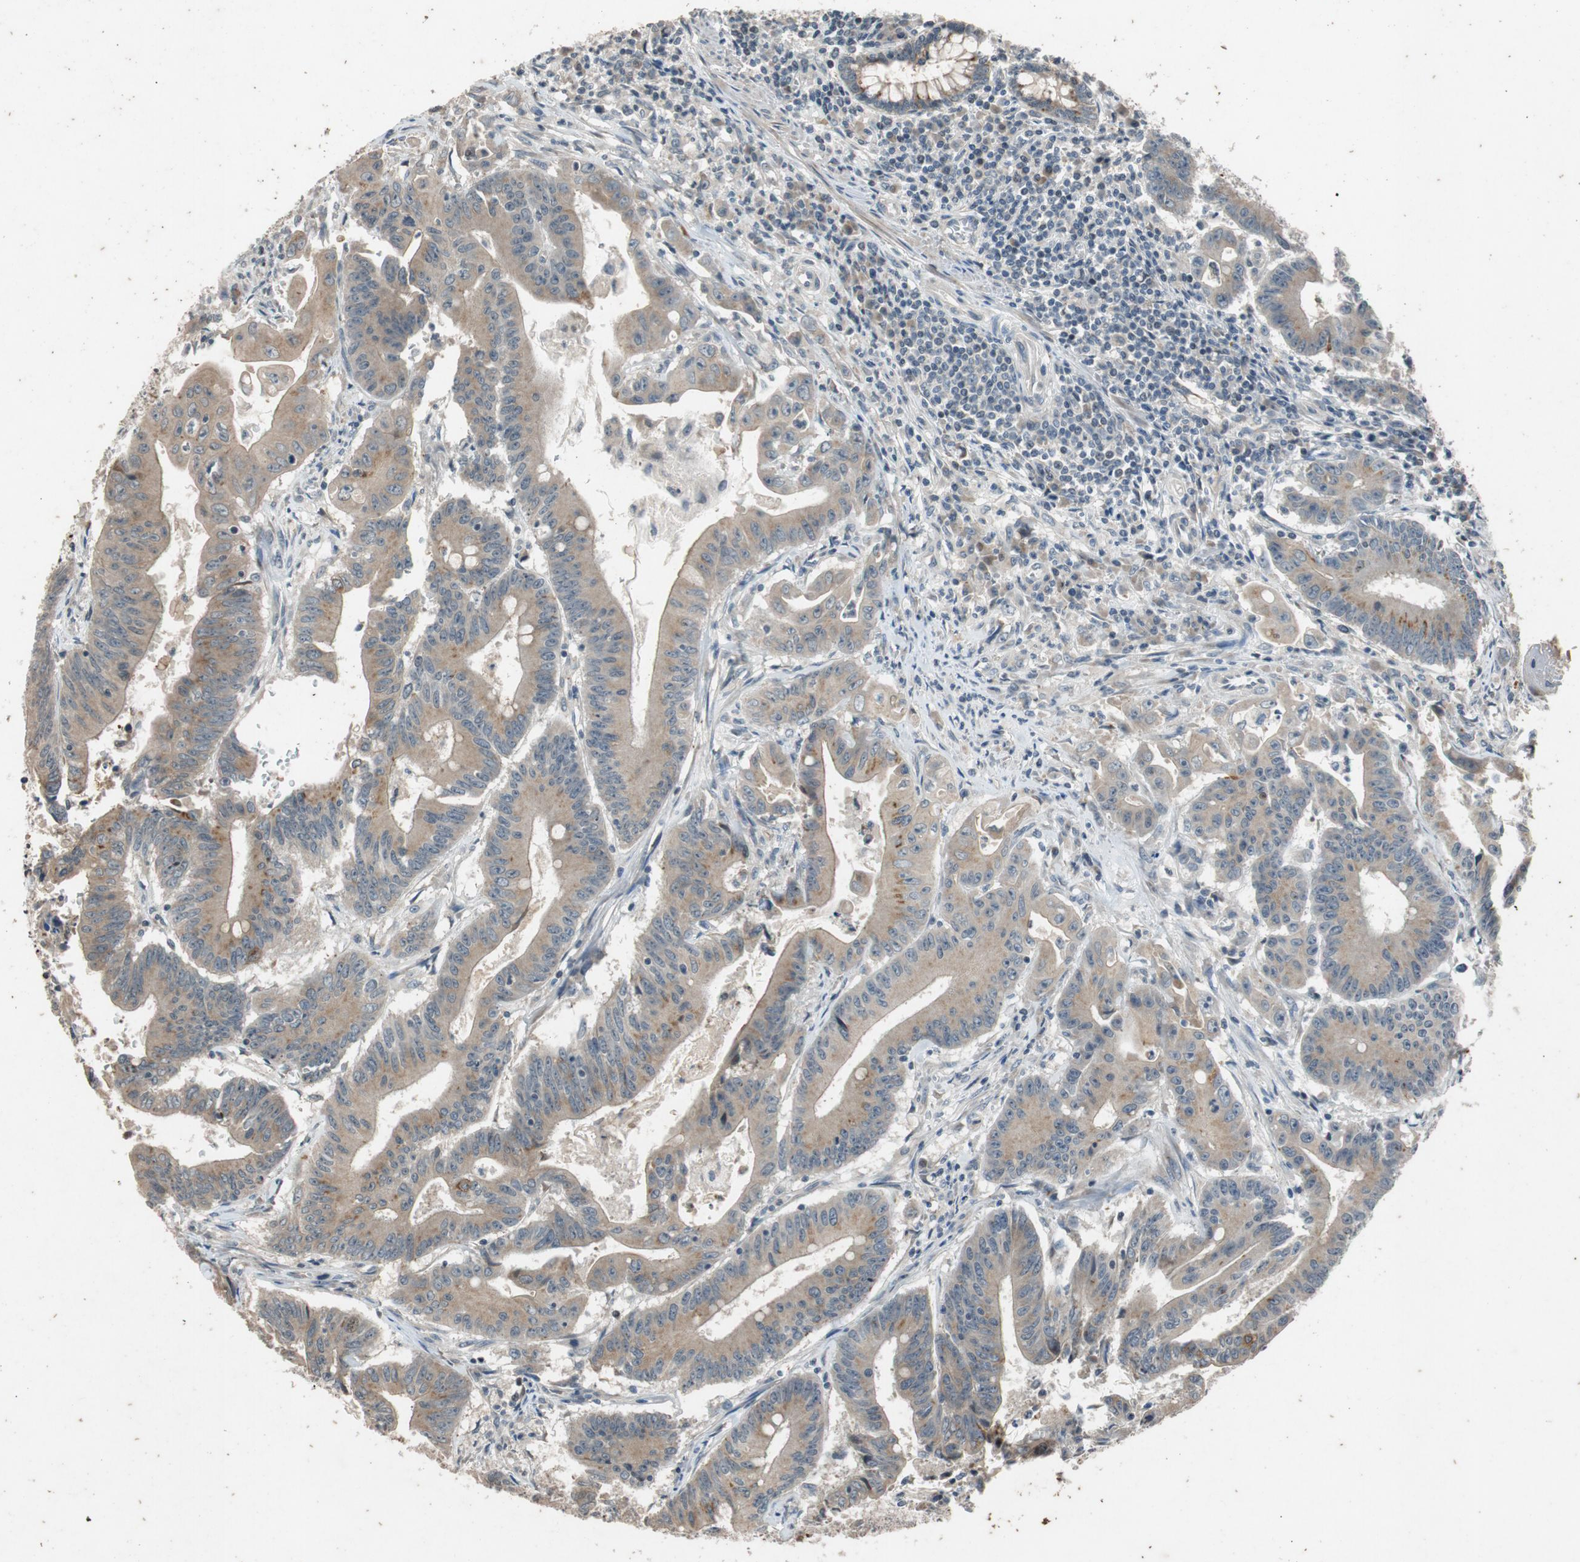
{"staining": {"intensity": "moderate", "quantity": ">75%", "location": "cytoplasmic/membranous"}, "tissue": "colorectal cancer", "cell_type": "Tumor cells", "image_type": "cancer", "snomed": [{"axis": "morphology", "description": "Adenocarcinoma, NOS"}, {"axis": "topography", "description": "Colon"}], "caption": "Colorectal cancer stained with a protein marker reveals moderate staining in tumor cells.", "gene": "ATP2C1", "patient": {"sex": "male", "age": 45}}